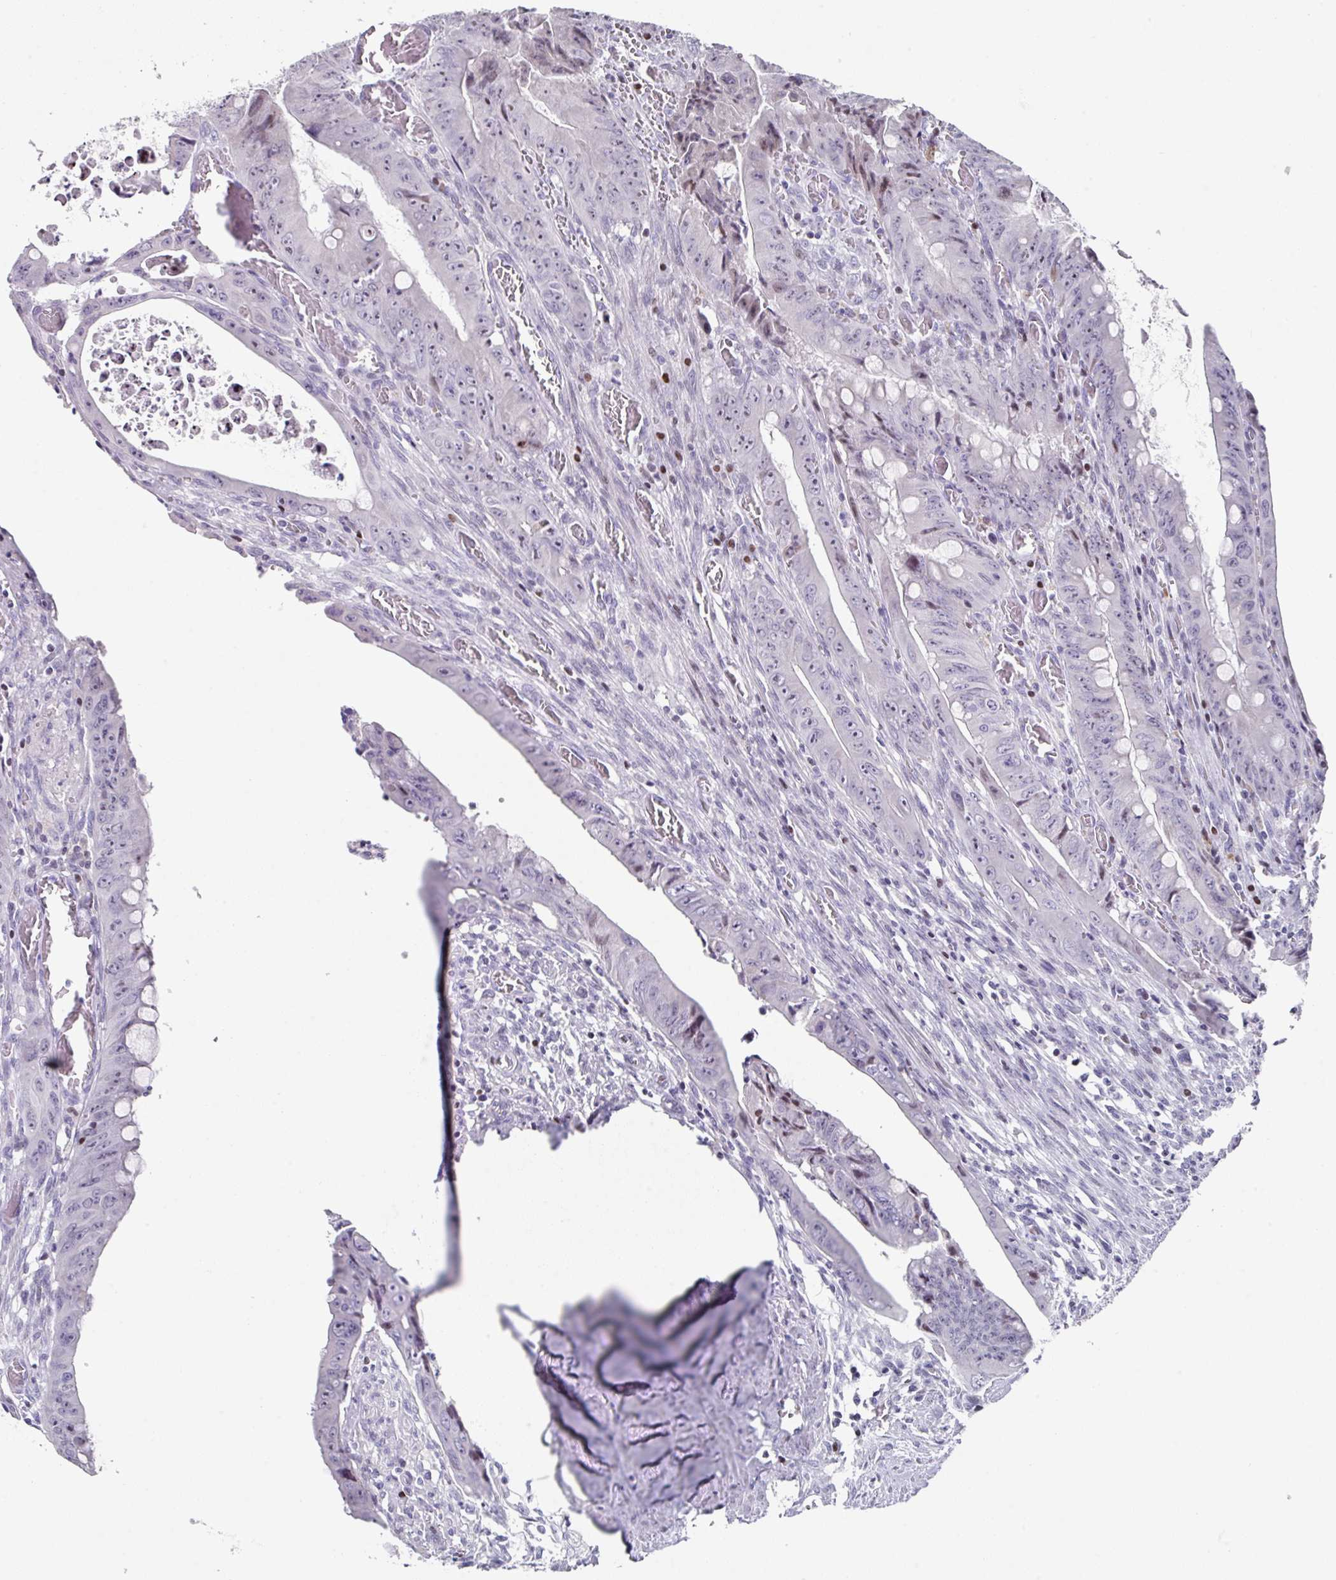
{"staining": {"intensity": "weak", "quantity": "25%-75%", "location": "nuclear"}, "tissue": "colorectal cancer", "cell_type": "Tumor cells", "image_type": "cancer", "snomed": [{"axis": "morphology", "description": "Adenocarcinoma, NOS"}, {"axis": "topography", "description": "Rectum"}], "caption": "A high-resolution photomicrograph shows immunohistochemistry staining of colorectal cancer, which reveals weak nuclear expression in approximately 25%-75% of tumor cells. The protein of interest is stained brown, and the nuclei are stained in blue (DAB (3,3'-diaminobenzidine) IHC with brightfield microscopy, high magnification).", "gene": "TCF3", "patient": {"sex": "male", "age": 78}}